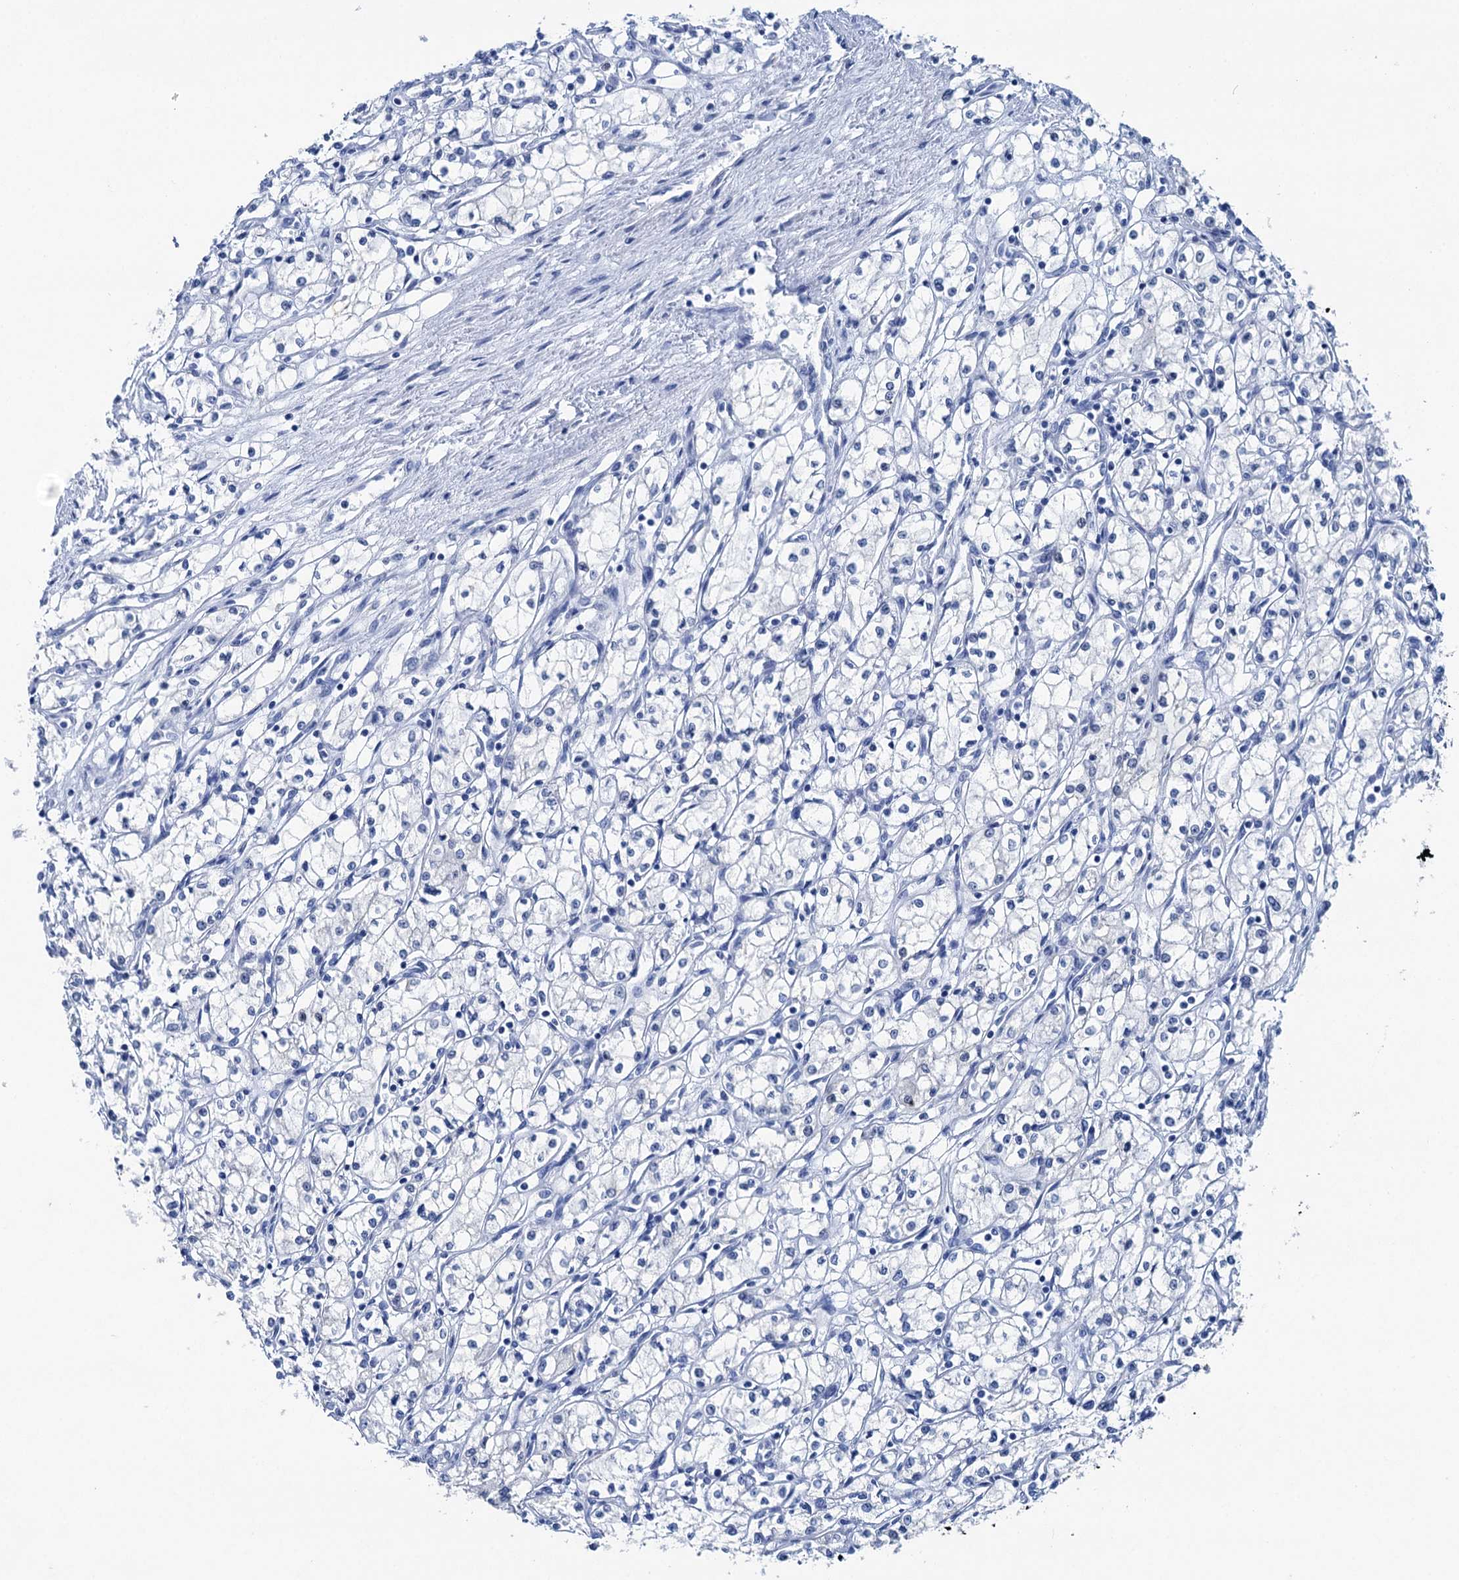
{"staining": {"intensity": "negative", "quantity": "none", "location": "none"}, "tissue": "renal cancer", "cell_type": "Tumor cells", "image_type": "cancer", "snomed": [{"axis": "morphology", "description": "Adenocarcinoma, NOS"}, {"axis": "topography", "description": "Kidney"}], "caption": "IHC micrograph of renal cancer (adenocarcinoma) stained for a protein (brown), which reveals no positivity in tumor cells. (Immunohistochemistry, brightfield microscopy, high magnification).", "gene": "BRINP1", "patient": {"sex": "male", "age": 59}}